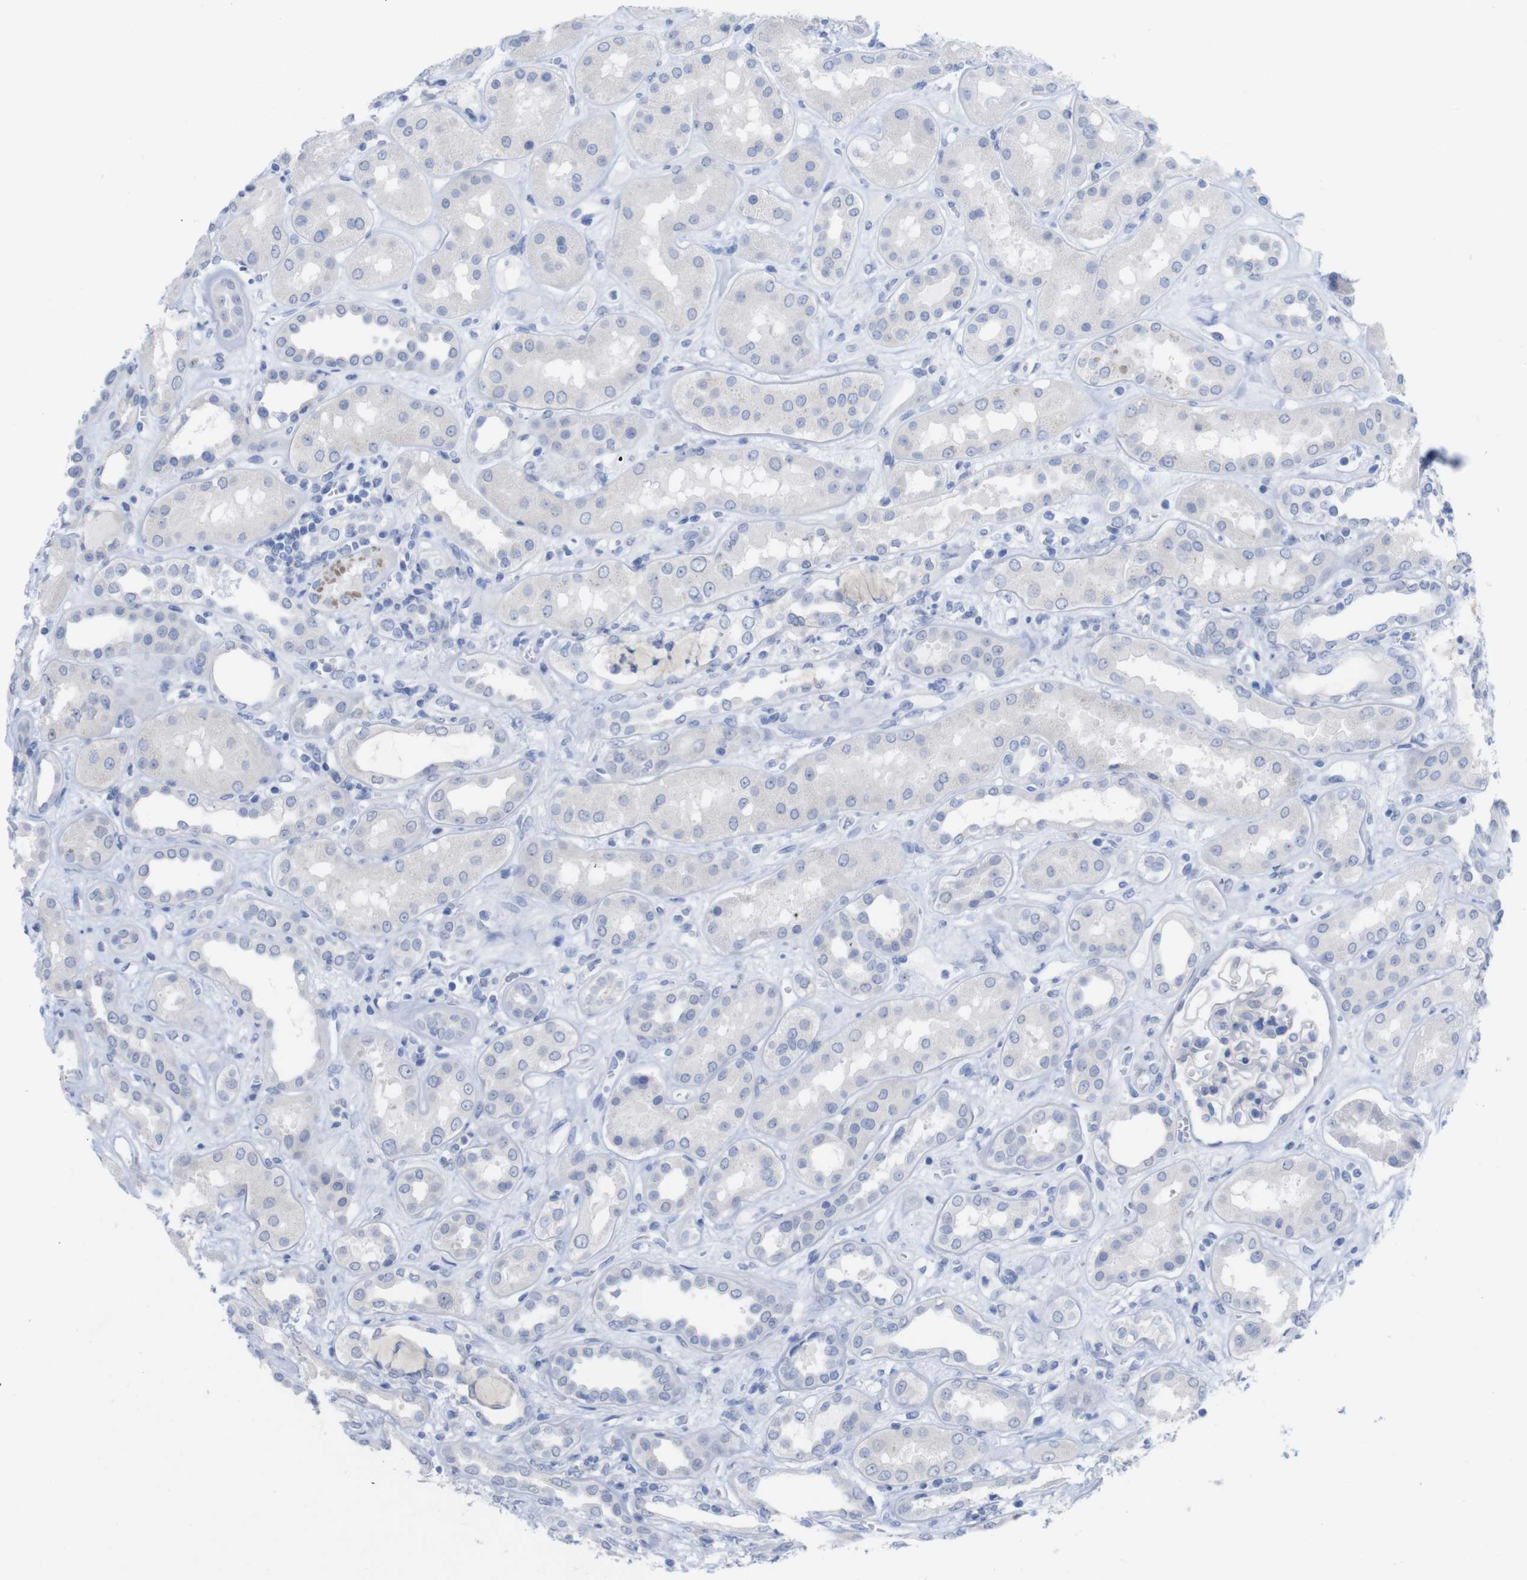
{"staining": {"intensity": "negative", "quantity": "none", "location": "none"}, "tissue": "kidney", "cell_type": "Cells in glomeruli", "image_type": "normal", "snomed": [{"axis": "morphology", "description": "Normal tissue, NOS"}, {"axis": "topography", "description": "Kidney"}], "caption": "Immunohistochemistry of benign kidney reveals no expression in cells in glomeruli.", "gene": "PNMA1", "patient": {"sex": "male", "age": 59}}